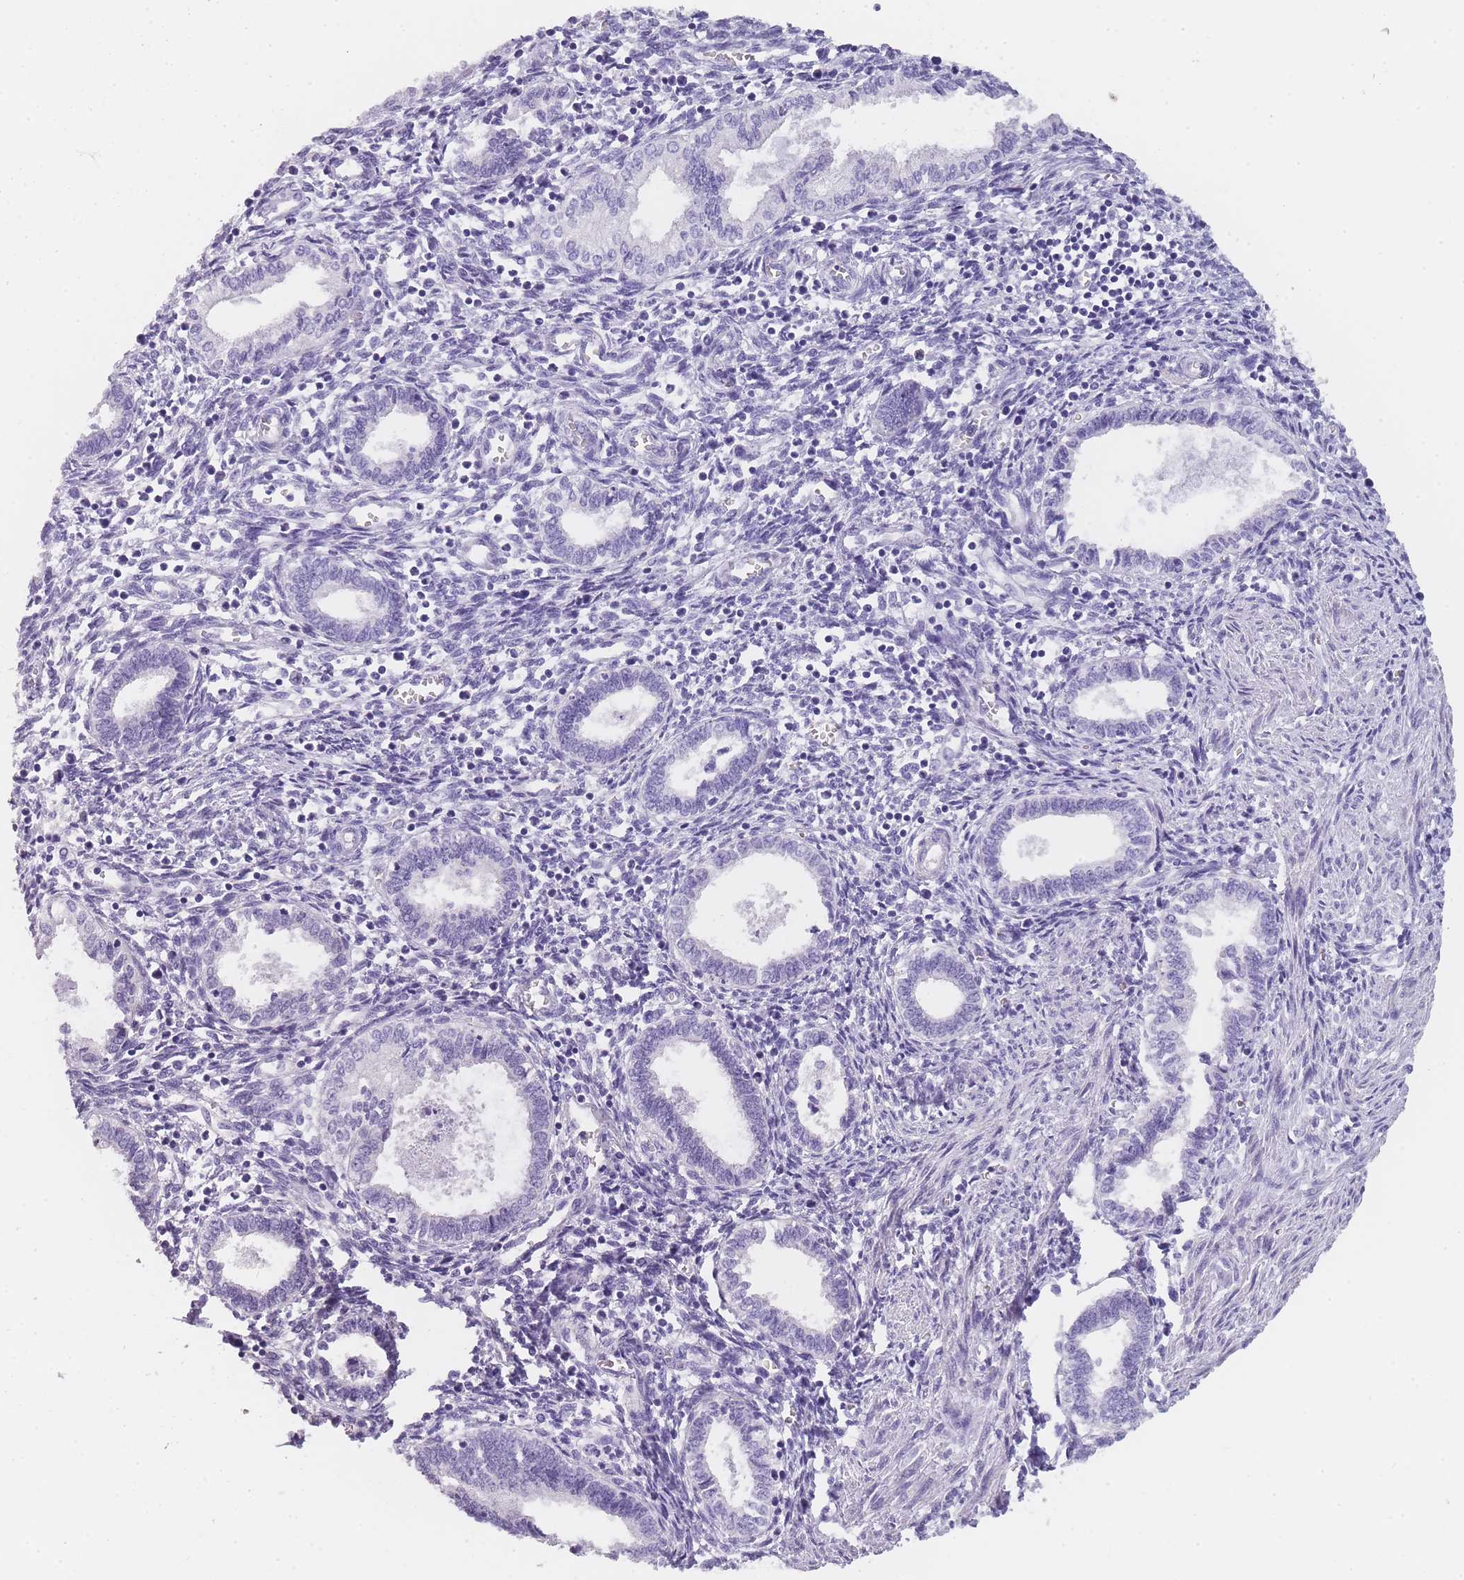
{"staining": {"intensity": "negative", "quantity": "none", "location": "none"}, "tissue": "endometrium", "cell_type": "Cells in endometrial stroma", "image_type": "normal", "snomed": [{"axis": "morphology", "description": "Normal tissue, NOS"}, {"axis": "topography", "description": "Endometrium"}], "caption": "High magnification brightfield microscopy of unremarkable endometrium stained with DAB (3,3'-diaminobenzidine) (brown) and counterstained with hematoxylin (blue): cells in endometrial stroma show no significant expression. The staining was performed using DAB to visualize the protein expression in brown, while the nuclei were stained in blue with hematoxylin (Magnification: 20x).", "gene": "TCP11X1", "patient": {"sex": "female", "age": 37}}